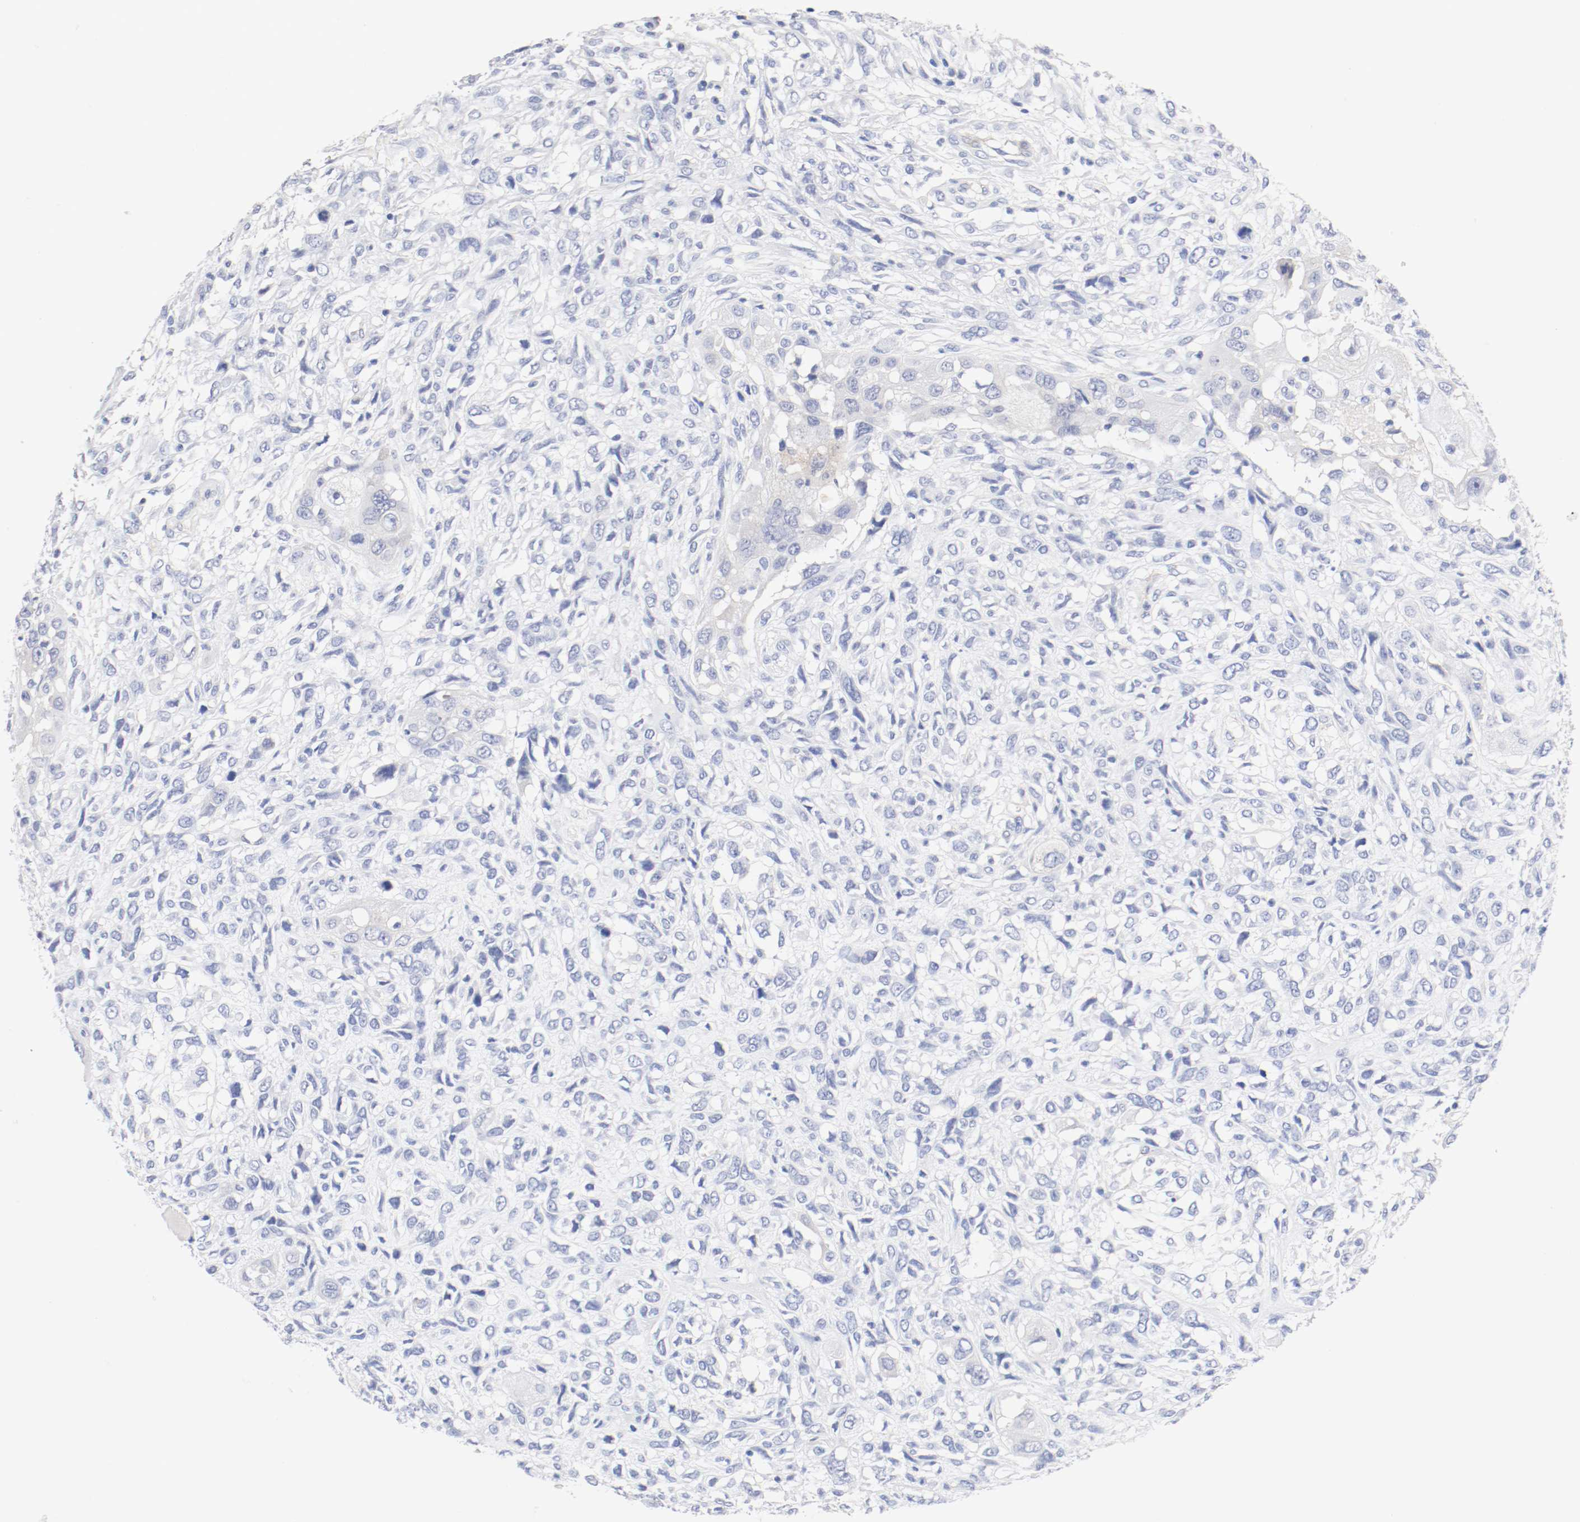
{"staining": {"intensity": "negative", "quantity": "none", "location": "none"}, "tissue": "head and neck cancer", "cell_type": "Tumor cells", "image_type": "cancer", "snomed": [{"axis": "morphology", "description": "Neoplasm, malignant, NOS"}, {"axis": "topography", "description": "Salivary gland"}, {"axis": "topography", "description": "Head-Neck"}], "caption": "The image demonstrates no staining of tumor cells in head and neck neoplasm (malignant).", "gene": "HOMER1", "patient": {"sex": "male", "age": 43}}